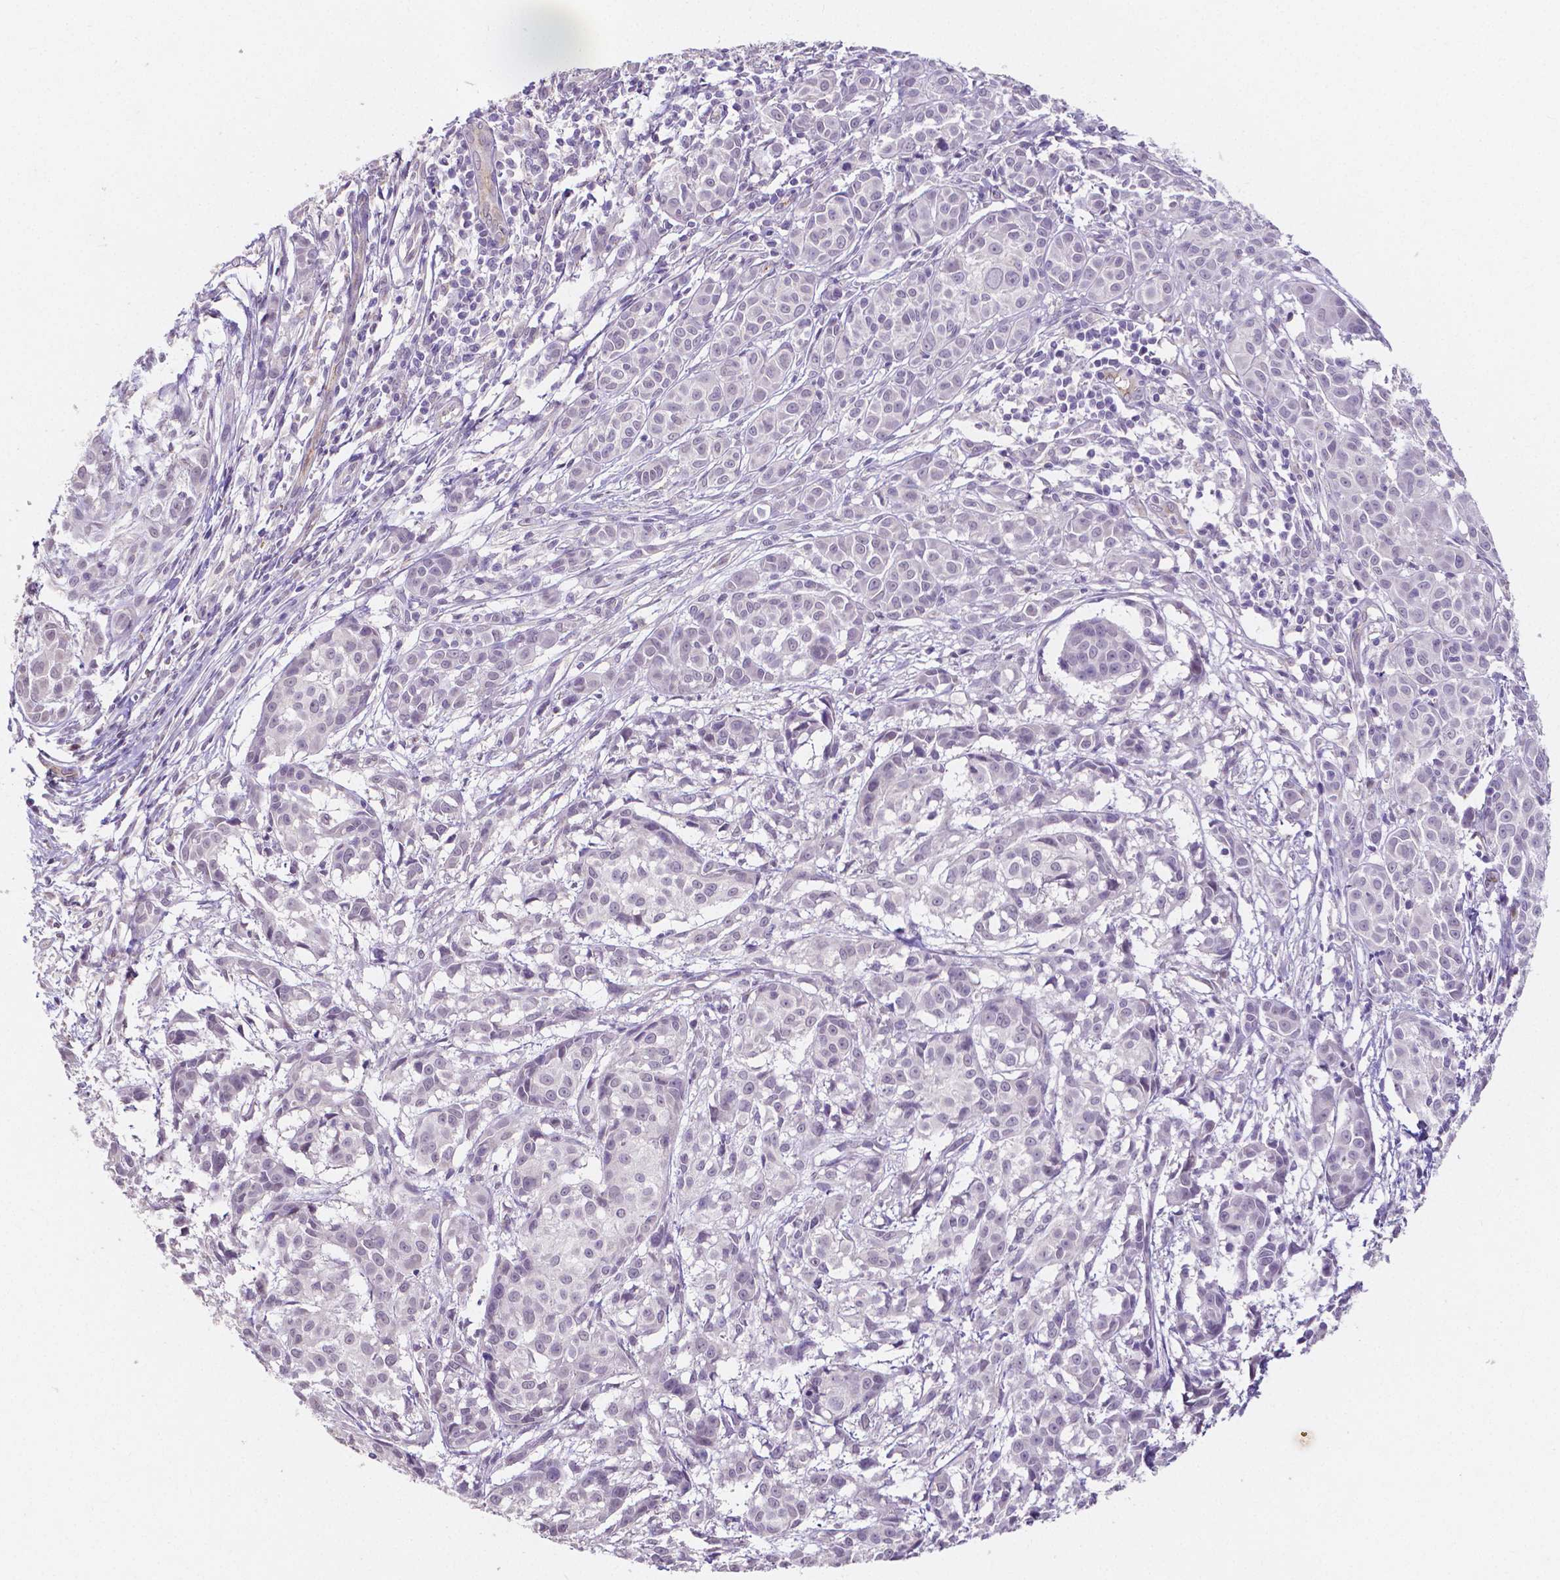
{"staining": {"intensity": "negative", "quantity": "none", "location": "none"}, "tissue": "melanoma", "cell_type": "Tumor cells", "image_type": "cancer", "snomed": [{"axis": "morphology", "description": "Malignant melanoma, NOS"}, {"axis": "topography", "description": "Skin"}], "caption": "A photomicrograph of melanoma stained for a protein shows no brown staining in tumor cells.", "gene": "ELAVL2", "patient": {"sex": "male", "age": 48}}